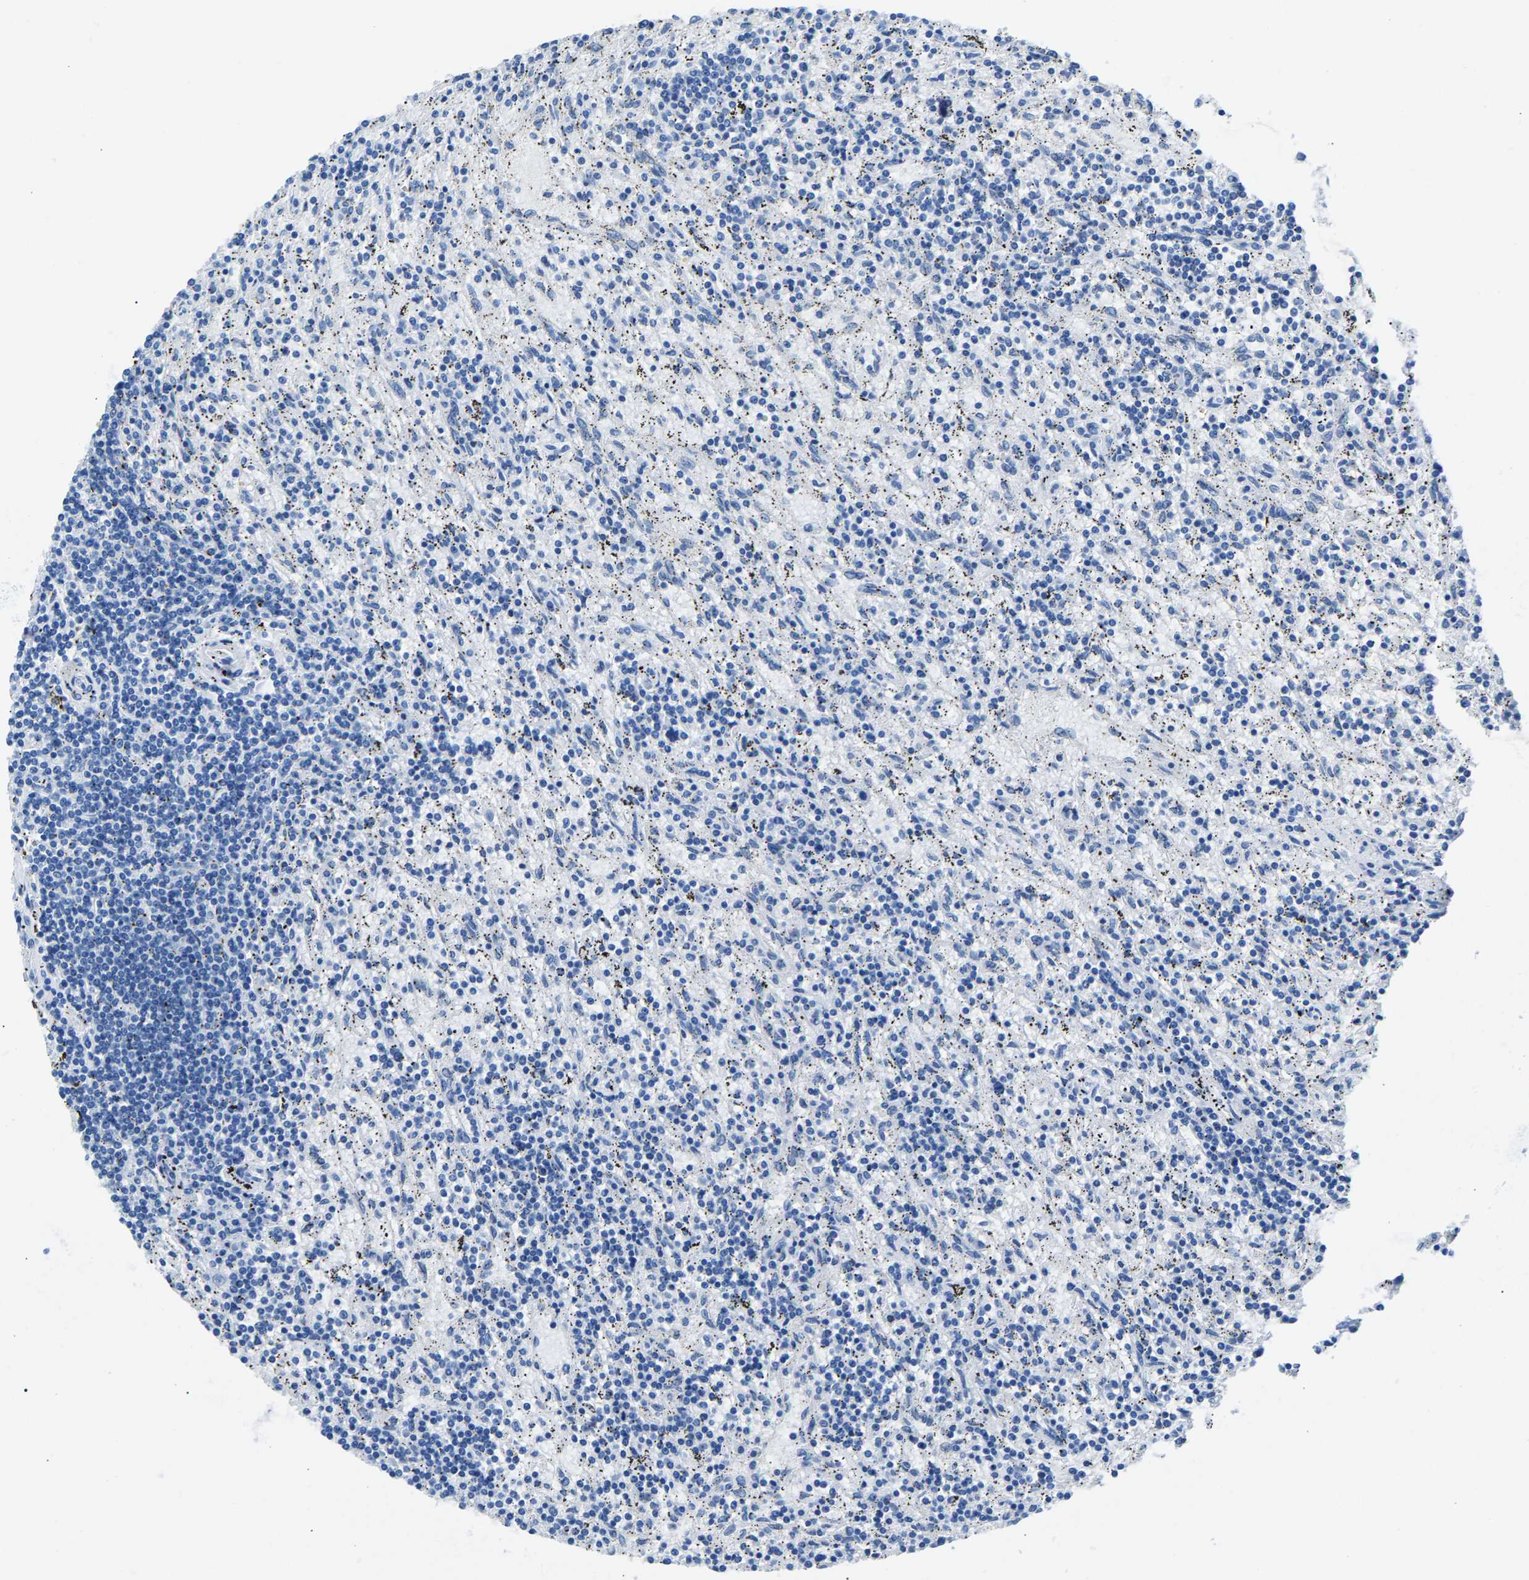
{"staining": {"intensity": "negative", "quantity": "none", "location": "none"}, "tissue": "lymphoma", "cell_type": "Tumor cells", "image_type": "cancer", "snomed": [{"axis": "morphology", "description": "Malignant lymphoma, non-Hodgkin's type, Low grade"}, {"axis": "topography", "description": "Spleen"}], "caption": "An immunohistochemistry histopathology image of malignant lymphoma, non-Hodgkin's type (low-grade) is shown. There is no staining in tumor cells of malignant lymphoma, non-Hodgkin's type (low-grade). (Immunohistochemistry (ihc), brightfield microscopy, high magnification).", "gene": "CPS1", "patient": {"sex": "male", "age": 76}}